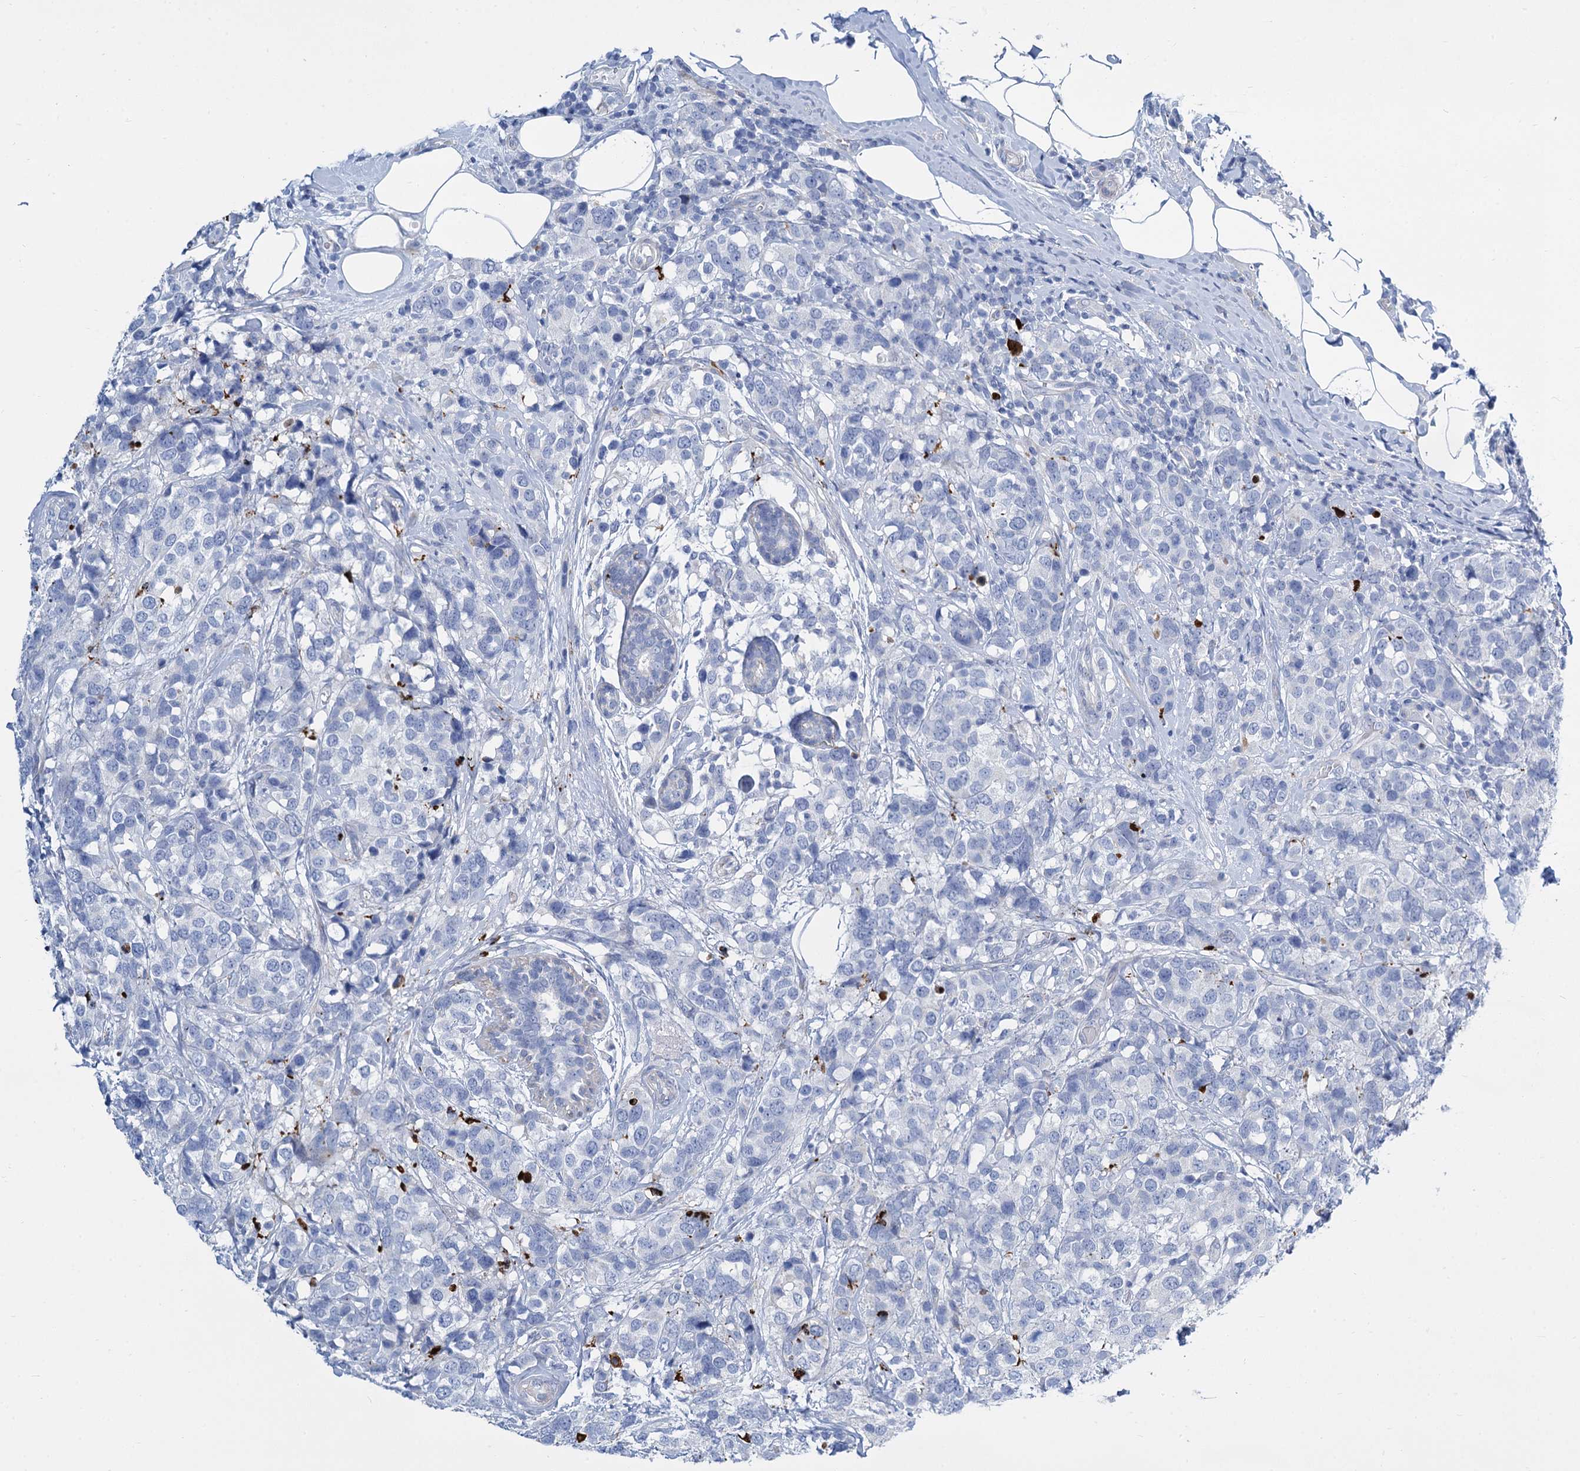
{"staining": {"intensity": "negative", "quantity": "none", "location": "none"}, "tissue": "breast cancer", "cell_type": "Tumor cells", "image_type": "cancer", "snomed": [{"axis": "morphology", "description": "Lobular carcinoma"}, {"axis": "topography", "description": "Breast"}], "caption": "IHC of breast cancer (lobular carcinoma) shows no staining in tumor cells.", "gene": "TRIM77", "patient": {"sex": "female", "age": 59}}